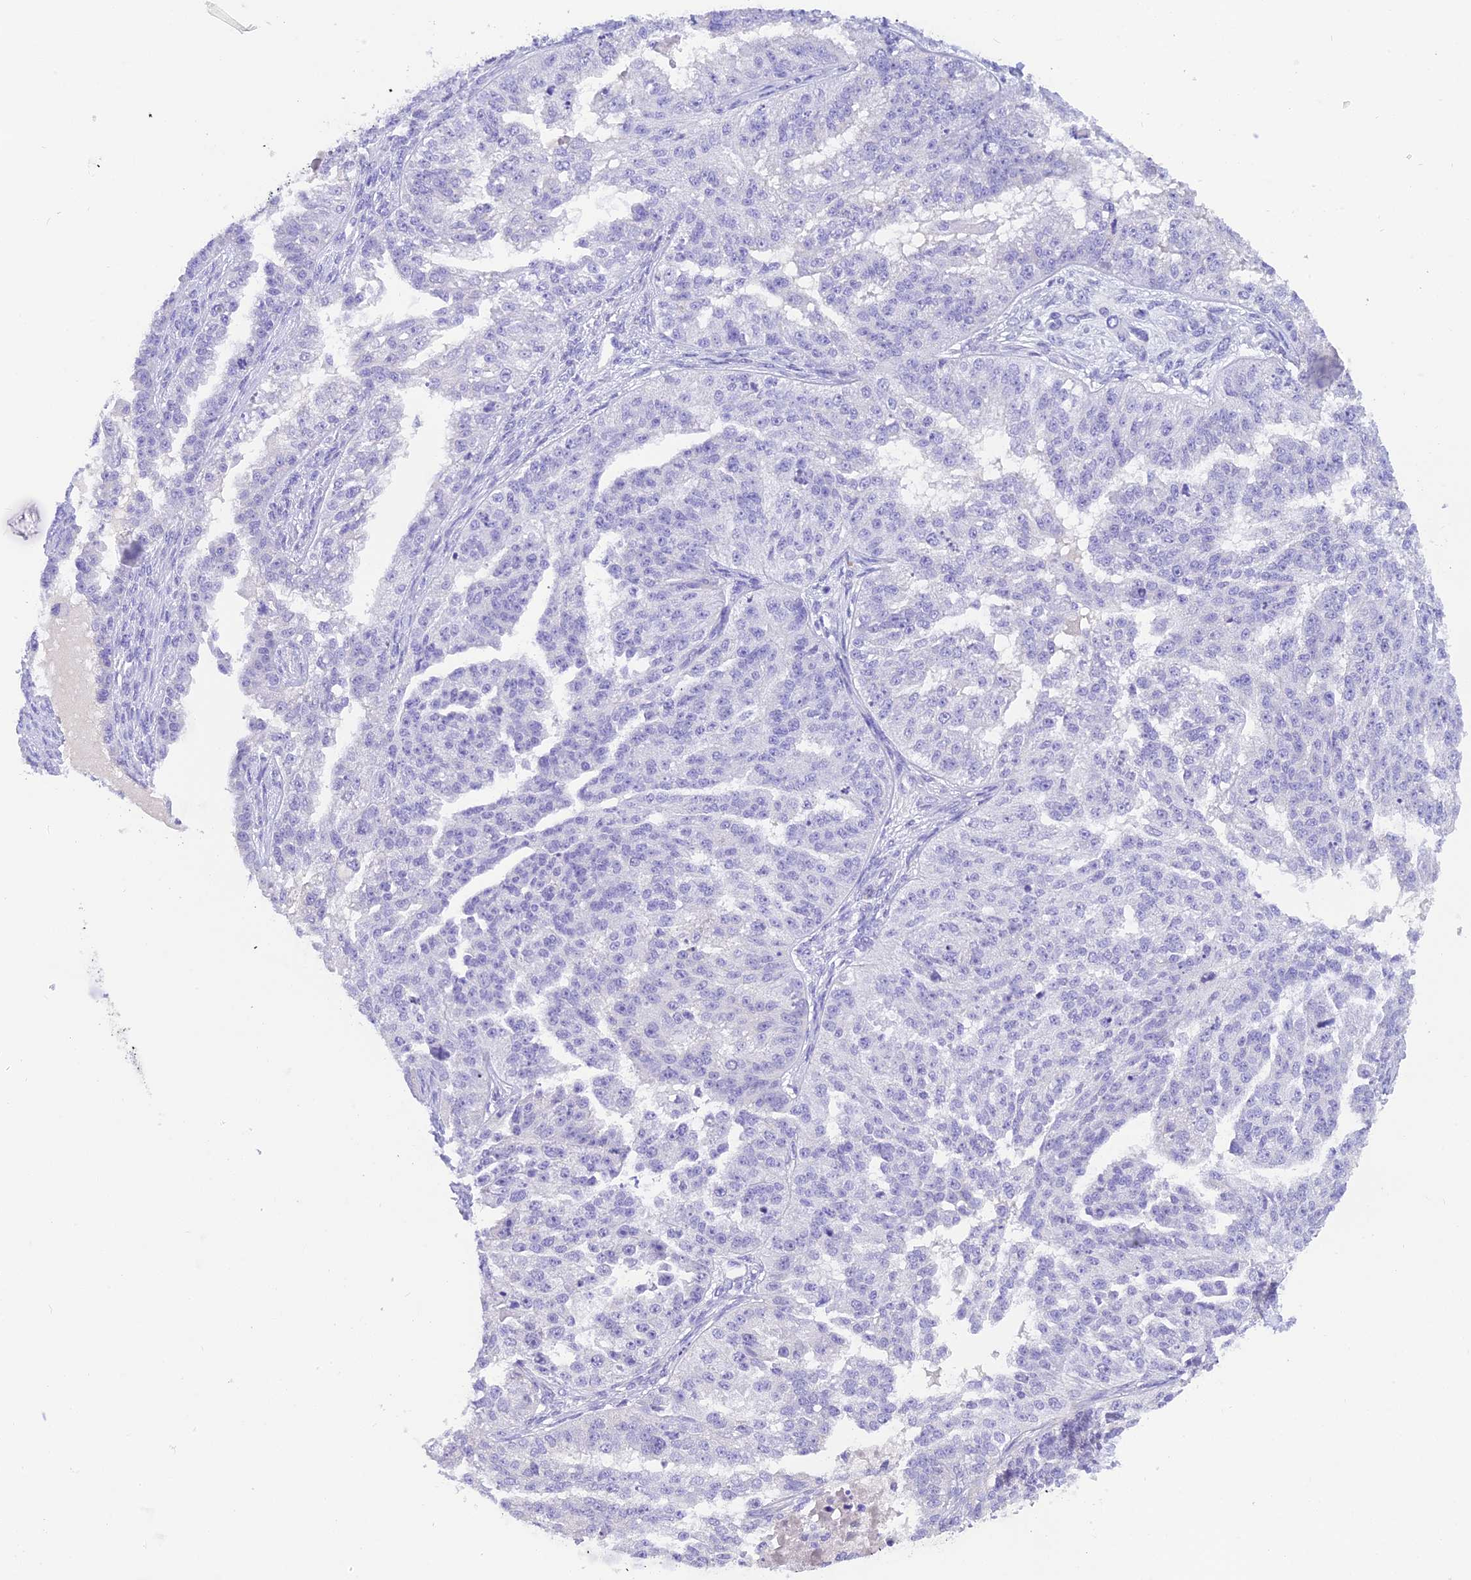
{"staining": {"intensity": "negative", "quantity": "none", "location": "none"}, "tissue": "ovarian cancer", "cell_type": "Tumor cells", "image_type": "cancer", "snomed": [{"axis": "morphology", "description": "Cystadenocarcinoma, serous, NOS"}, {"axis": "topography", "description": "Ovary"}], "caption": "A high-resolution photomicrograph shows immunohistochemistry (IHC) staining of serous cystadenocarcinoma (ovarian), which displays no significant expression in tumor cells. Brightfield microscopy of IHC stained with DAB (3,3'-diaminobenzidine) (brown) and hematoxylin (blue), captured at high magnification.", "gene": "KDELR3", "patient": {"sex": "female", "age": 58}}